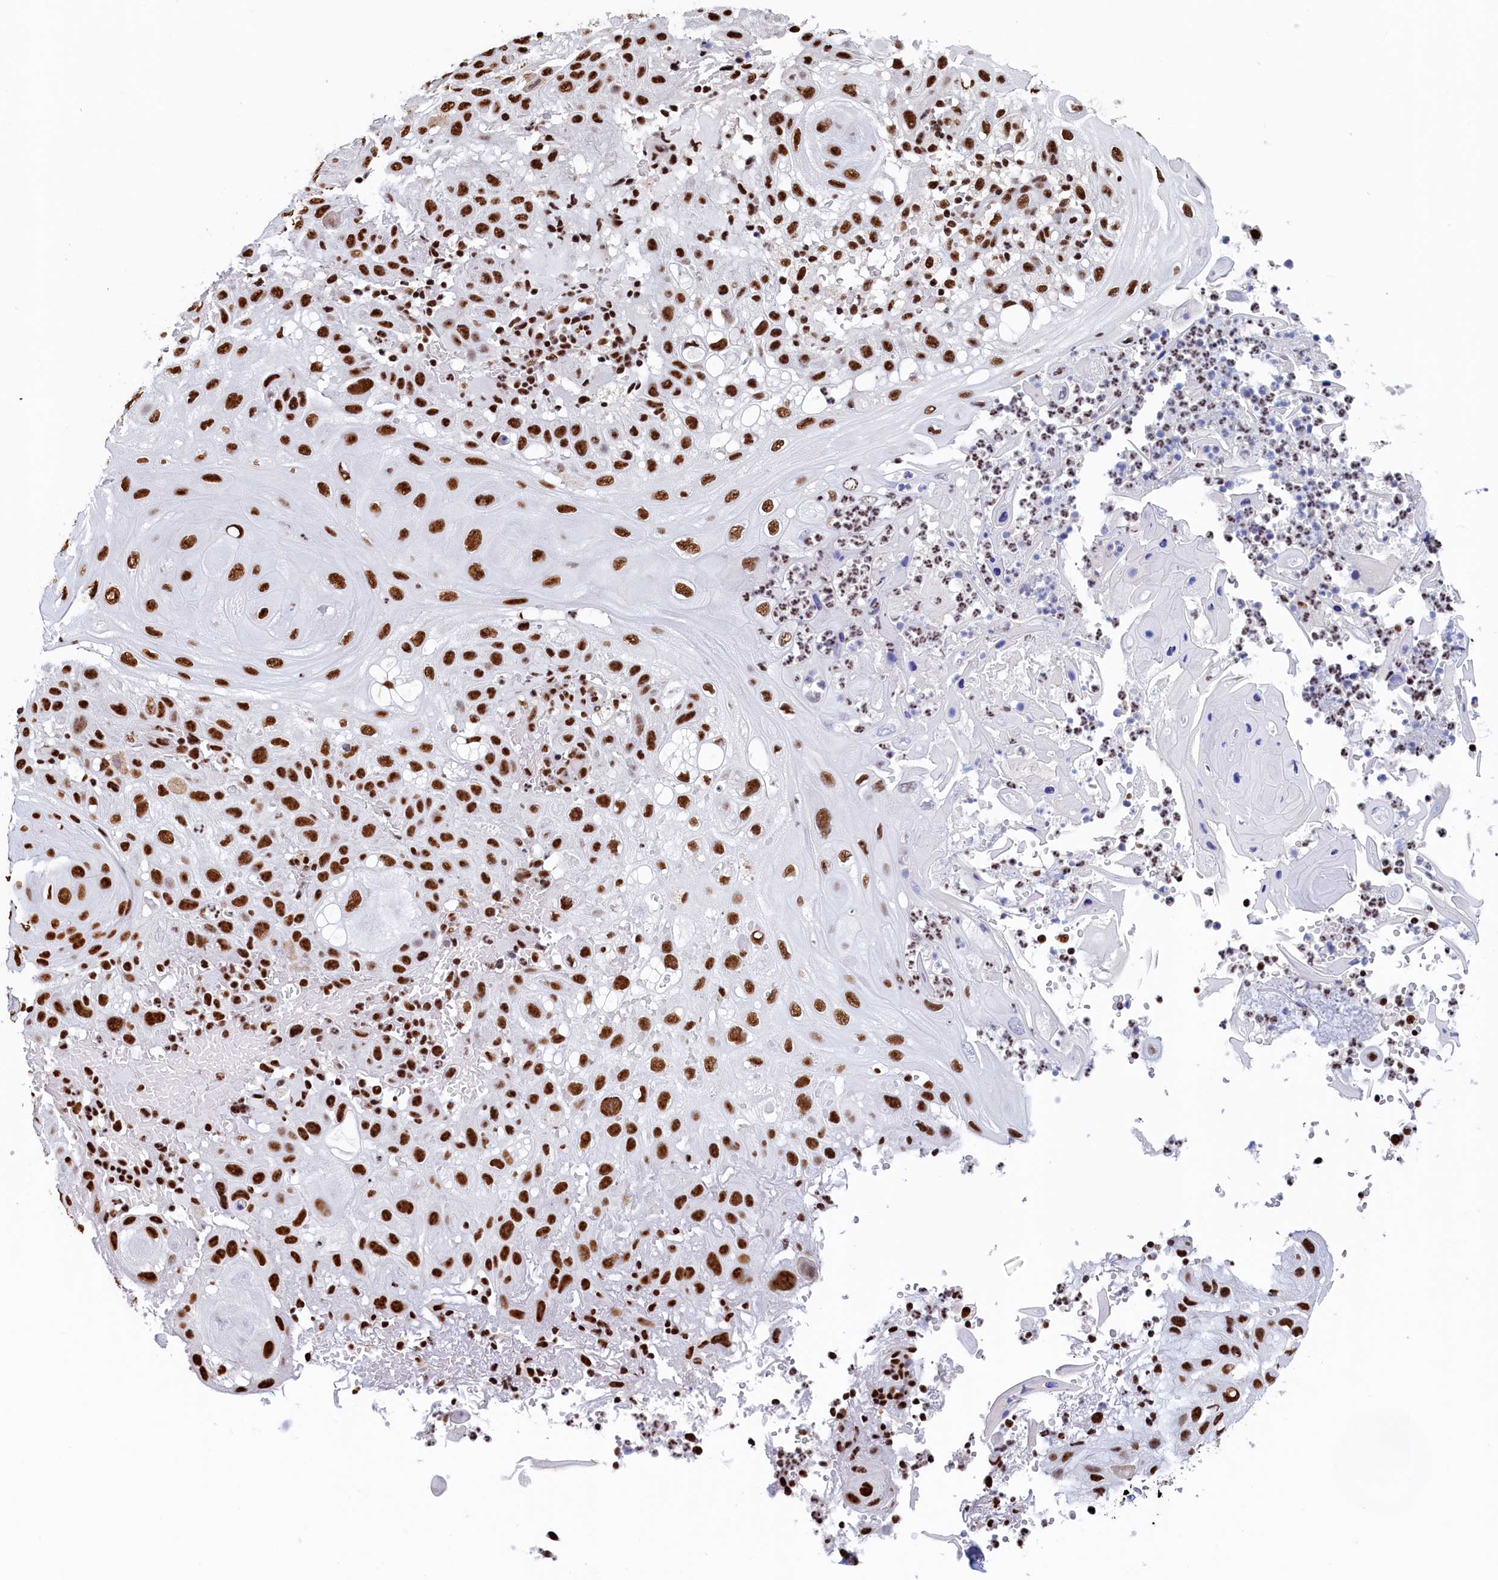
{"staining": {"intensity": "strong", "quantity": ">75%", "location": "nuclear"}, "tissue": "skin cancer", "cell_type": "Tumor cells", "image_type": "cancer", "snomed": [{"axis": "morphology", "description": "Normal tissue, NOS"}, {"axis": "morphology", "description": "Squamous cell carcinoma, NOS"}, {"axis": "topography", "description": "Skin"}], "caption": "Protein staining displays strong nuclear staining in approximately >75% of tumor cells in squamous cell carcinoma (skin). The staining was performed using DAB to visualize the protein expression in brown, while the nuclei were stained in blue with hematoxylin (Magnification: 20x).", "gene": "MOSPD3", "patient": {"sex": "female", "age": 96}}